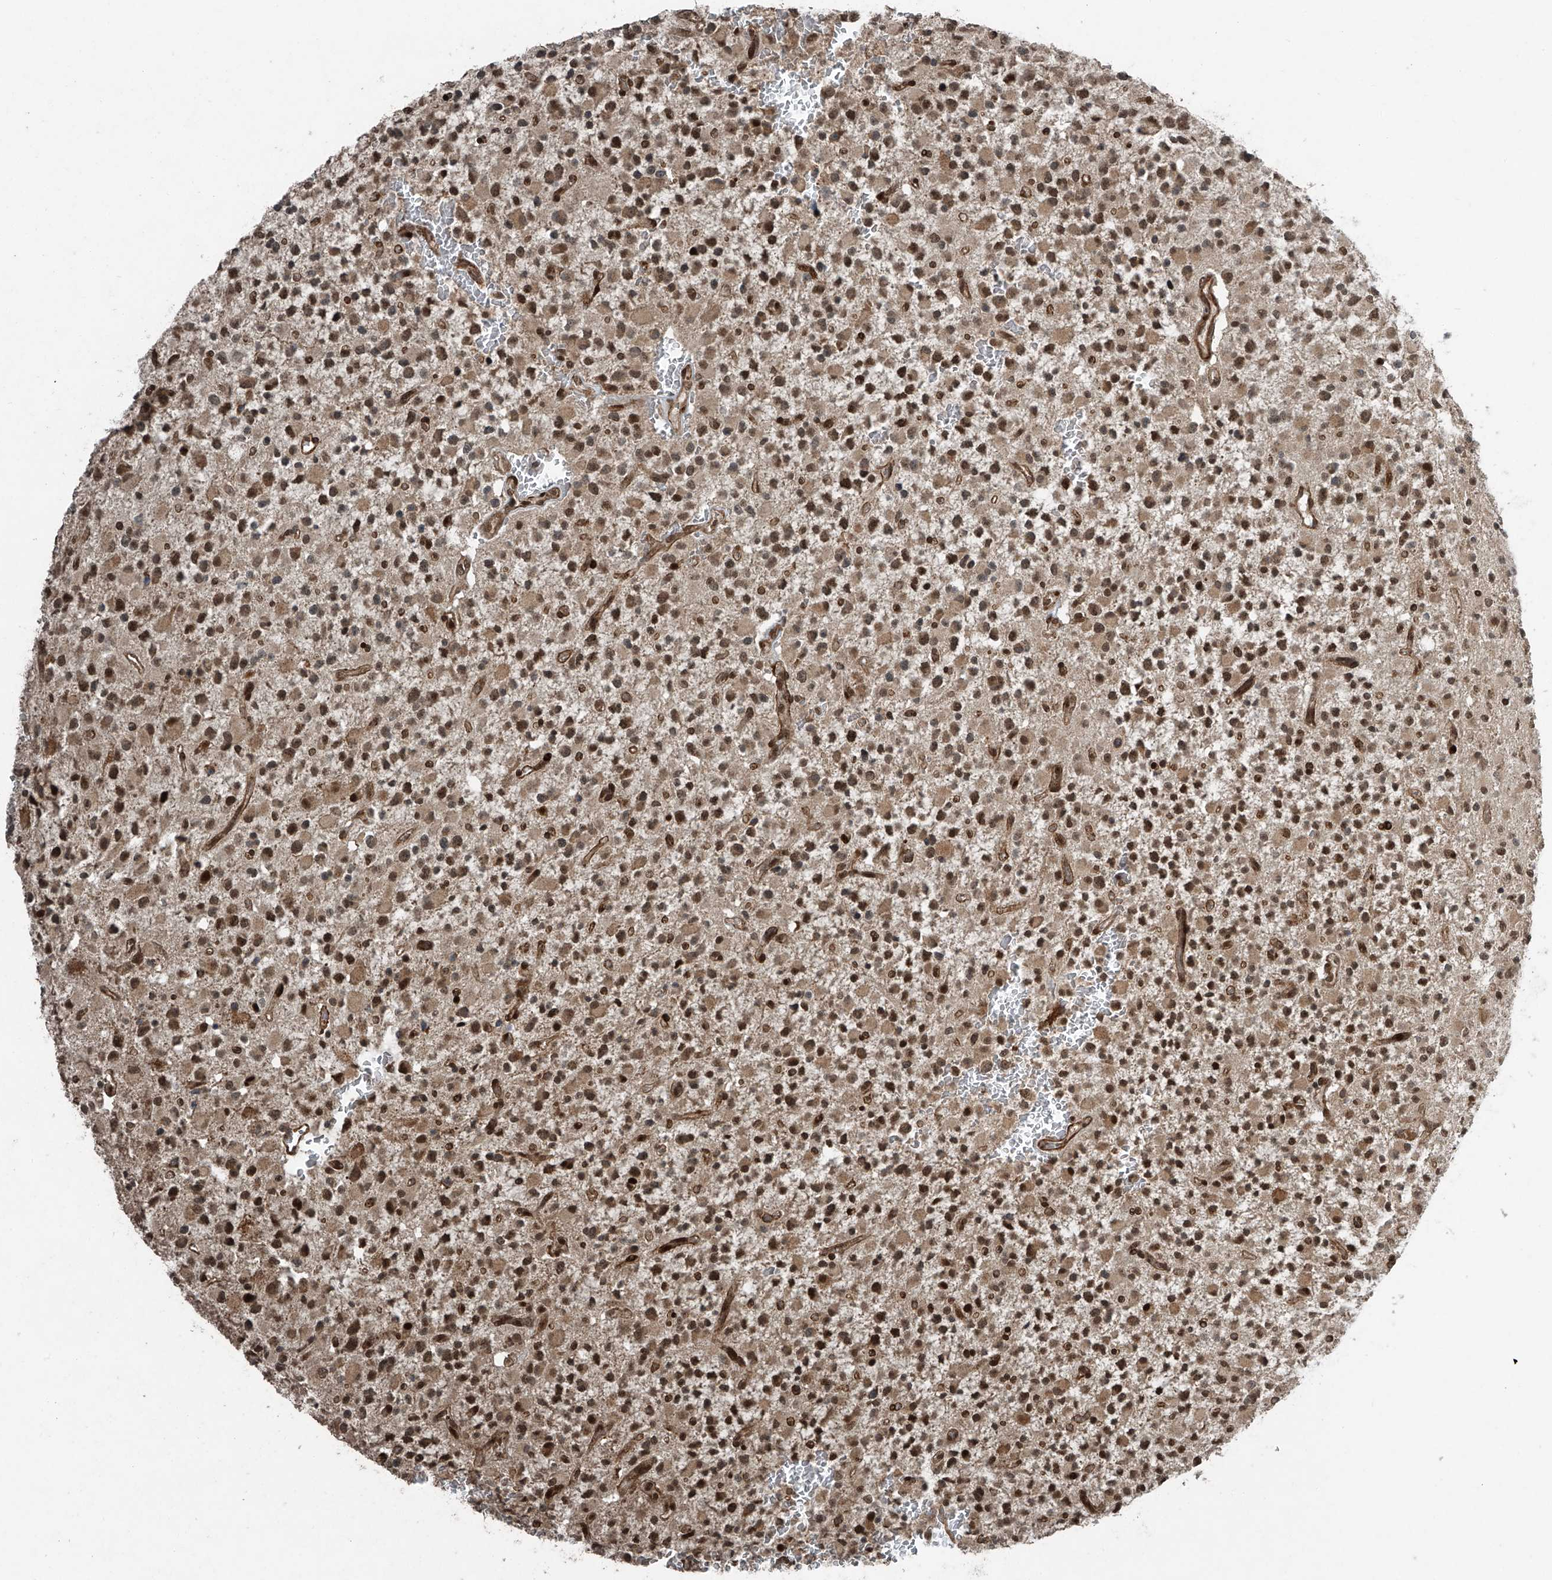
{"staining": {"intensity": "strong", "quantity": ">75%", "location": "cytoplasmic/membranous,nuclear"}, "tissue": "glioma", "cell_type": "Tumor cells", "image_type": "cancer", "snomed": [{"axis": "morphology", "description": "Glioma, malignant, High grade"}, {"axis": "topography", "description": "Brain"}], "caption": "Glioma tissue displays strong cytoplasmic/membranous and nuclear staining in approximately >75% of tumor cells", "gene": "ZNF570", "patient": {"sex": "male", "age": 34}}